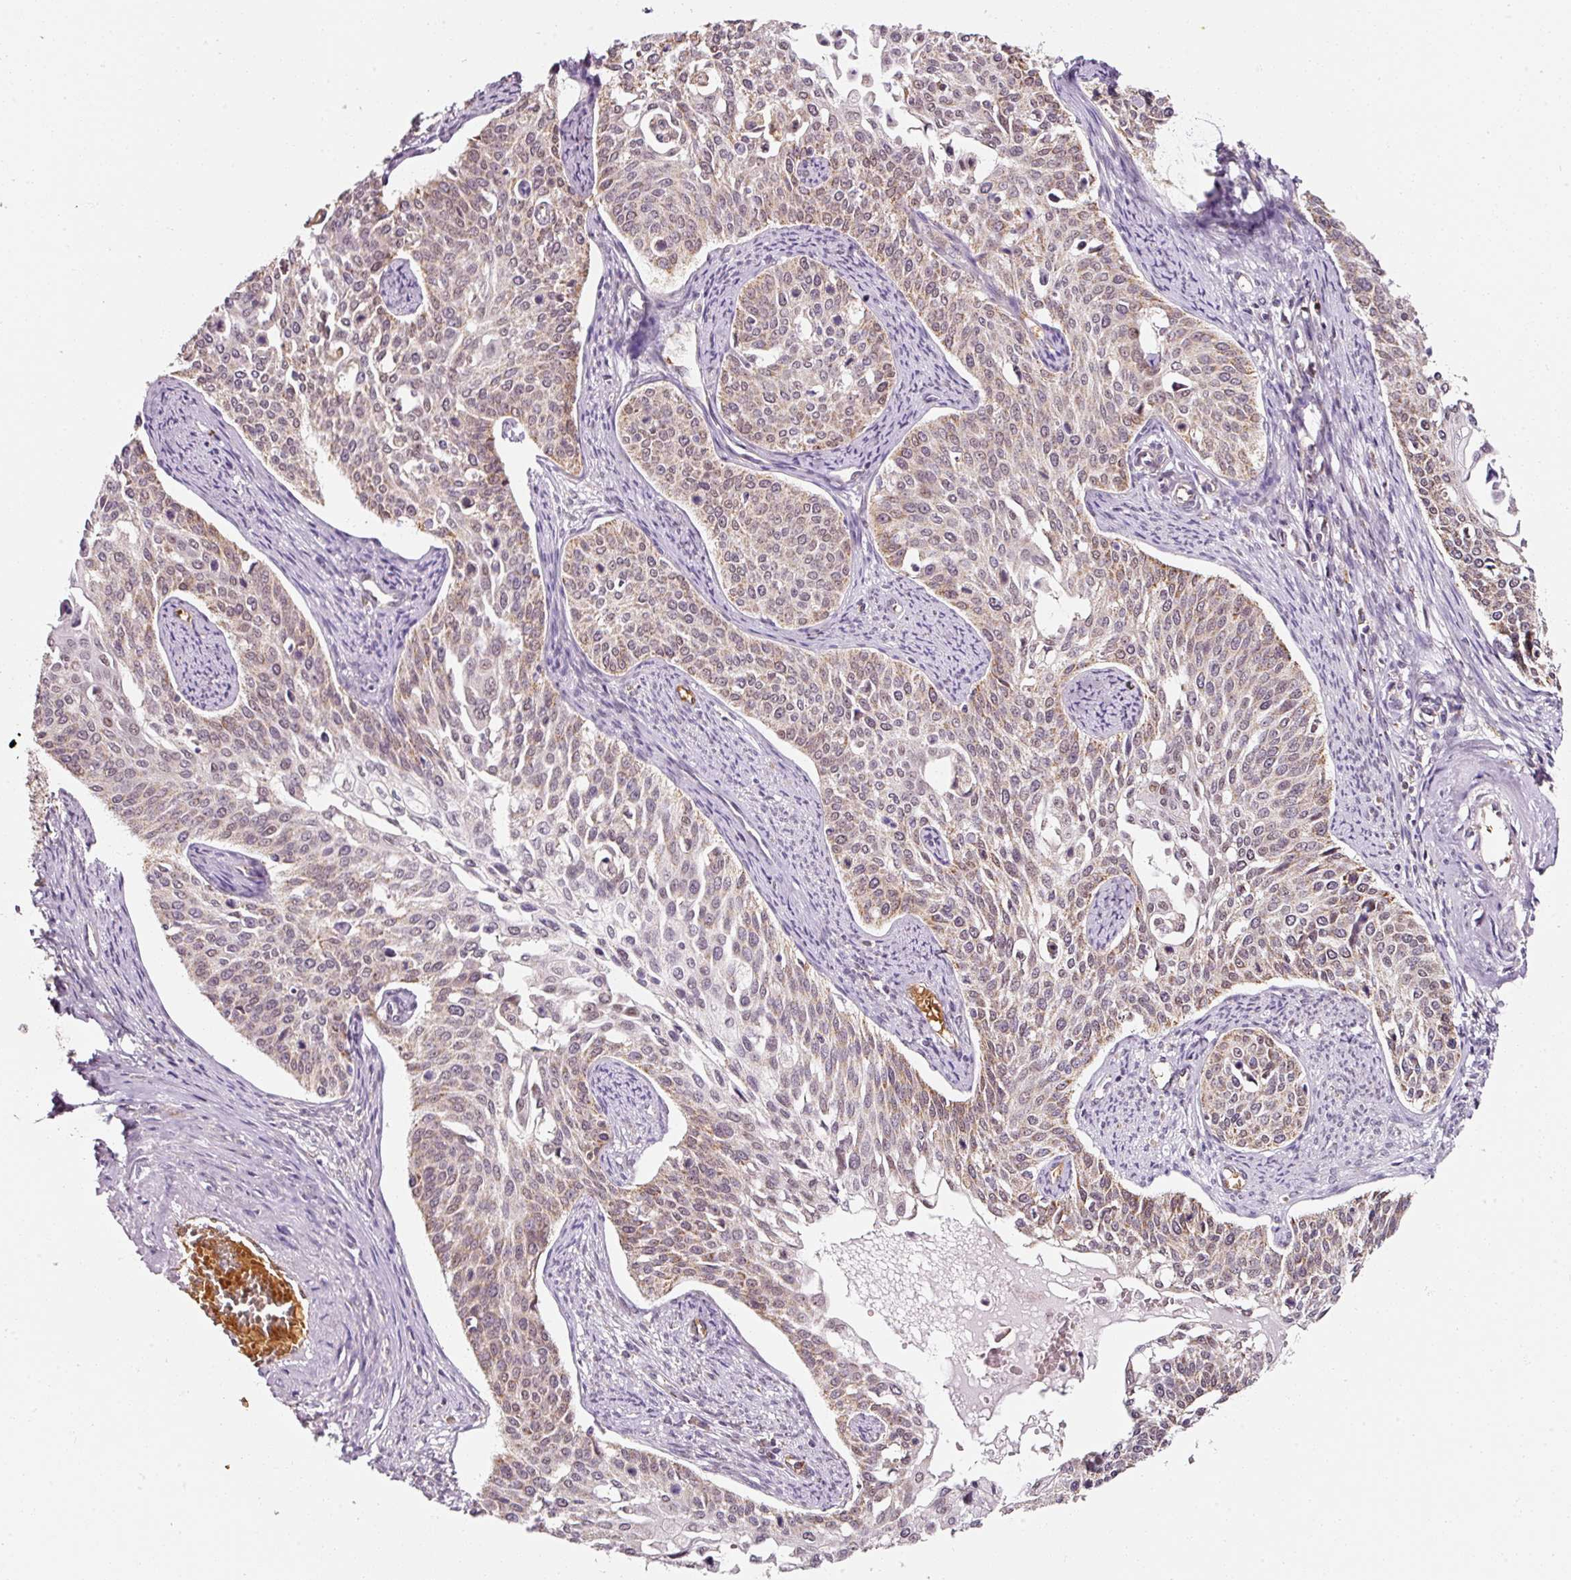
{"staining": {"intensity": "weak", "quantity": "25%-75%", "location": "cytoplasmic/membranous"}, "tissue": "cervical cancer", "cell_type": "Tumor cells", "image_type": "cancer", "snomed": [{"axis": "morphology", "description": "Squamous cell carcinoma, NOS"}, {"axis": "topography", "description": "Cervix"}], "caption": "Cervical squamous cell carcinoma stained with DAB (3,3'-diaminobenzidine) IHC exhibits low levels of weak cytoplasmic/membranous positivity in approximately 25%-75% of tumor cells. (brown staining indicates protein expression, while blue staining denotes nuclei).", "gene": "ZNF460", "patient": {"sex": "female", "age": 44}}